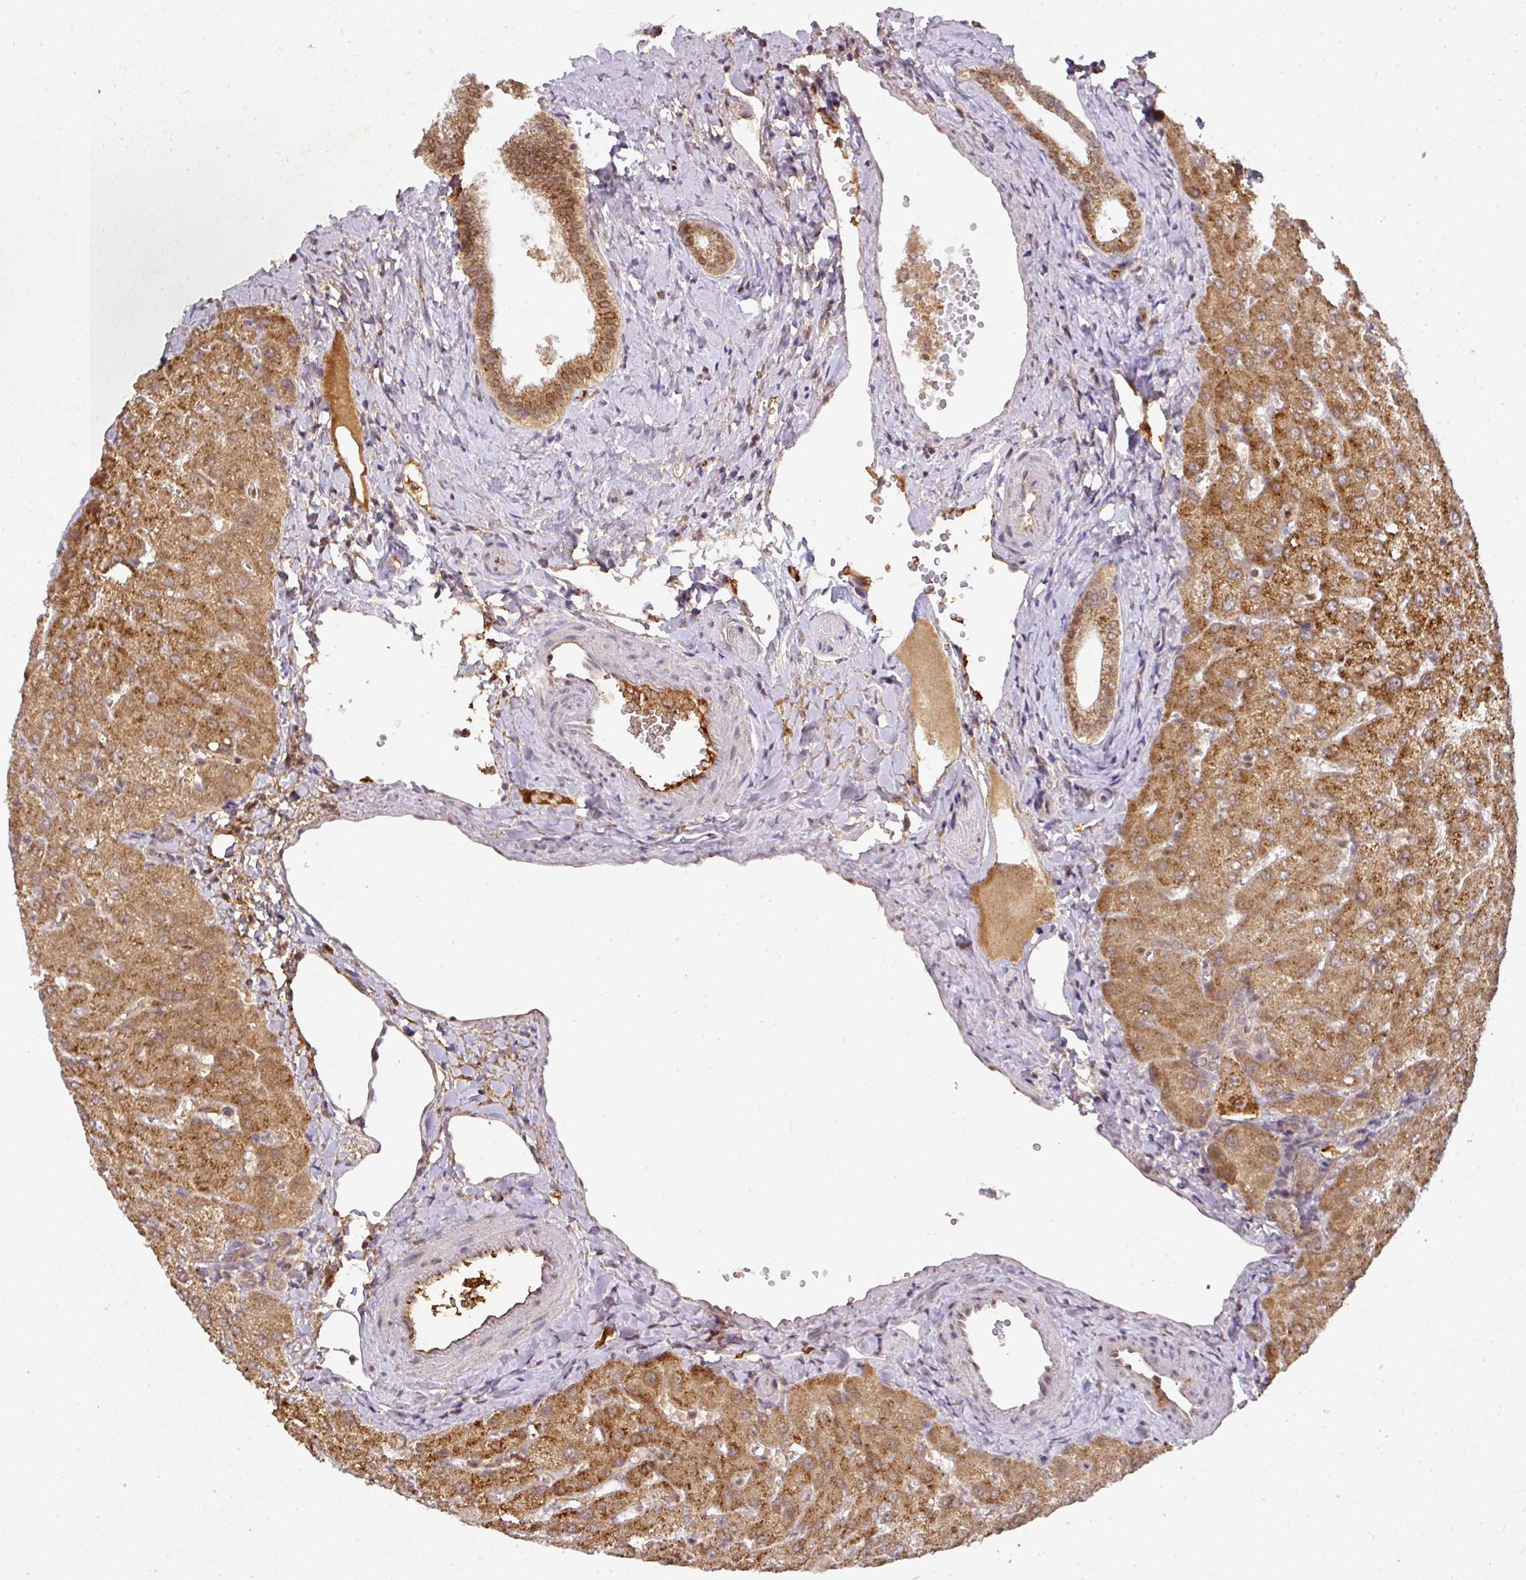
{"staining": {"intensity": "moderate", "quantity": ">75%", "location": "cytoplasmic/membranous,nuclear"}, "tissue": "liver", "cell_type": "Cholangiocytes", "image_type": "normal", "snomed": [{"axis": "morphology", "description": "Normal tissue, NOS"}, {"axis": "topography", "description": "Liver"}], "caption": "Immunohistochemical staining of normal human liver exhibits medium levels of moderate cytoplasmic/membranous,nuclear expression in about >75% of cholangiocytes.", "gene": "RANBP9", "patient": {"sex": "female", "age": 54}}